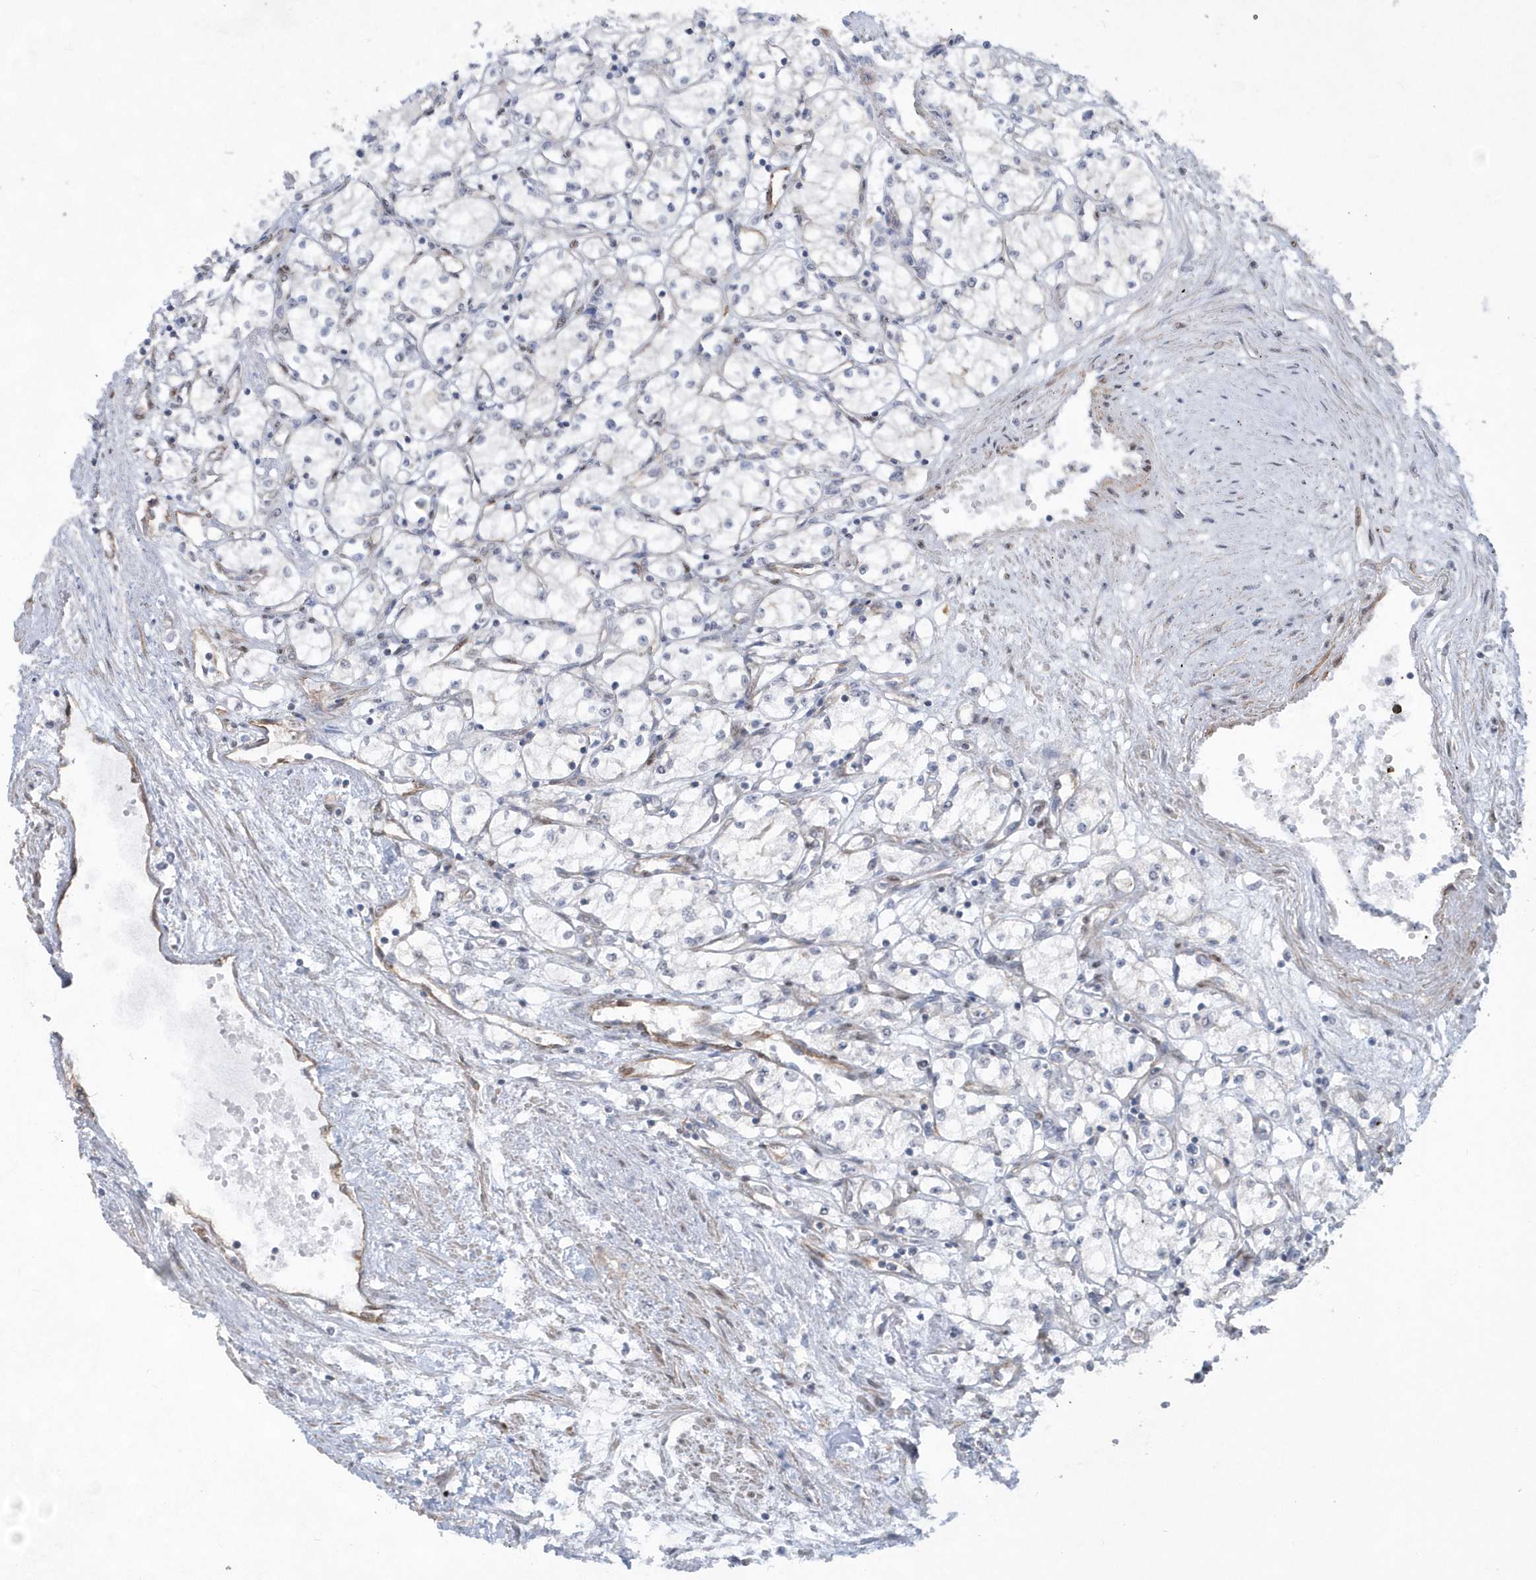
{"staining": {"intensity": "negative", "quantity": "none", "location": "none"}, "tissue": "renal cancer", "cell_type": "Tumor cells", "image_type": "cancer", "snomed": [{"axis": "morphology", "description": "Adenocarcinoma, NOS"}, {"axis": "topography", "description": "Kidney"}], "caption": "This is an immunohistochemistry (IHC) histopathology image of renal cancer (adenocarcinoma). There is no expression in tumor cells.", "gene": "RAI14", "patient": {"sex": "male", "age": 59}}